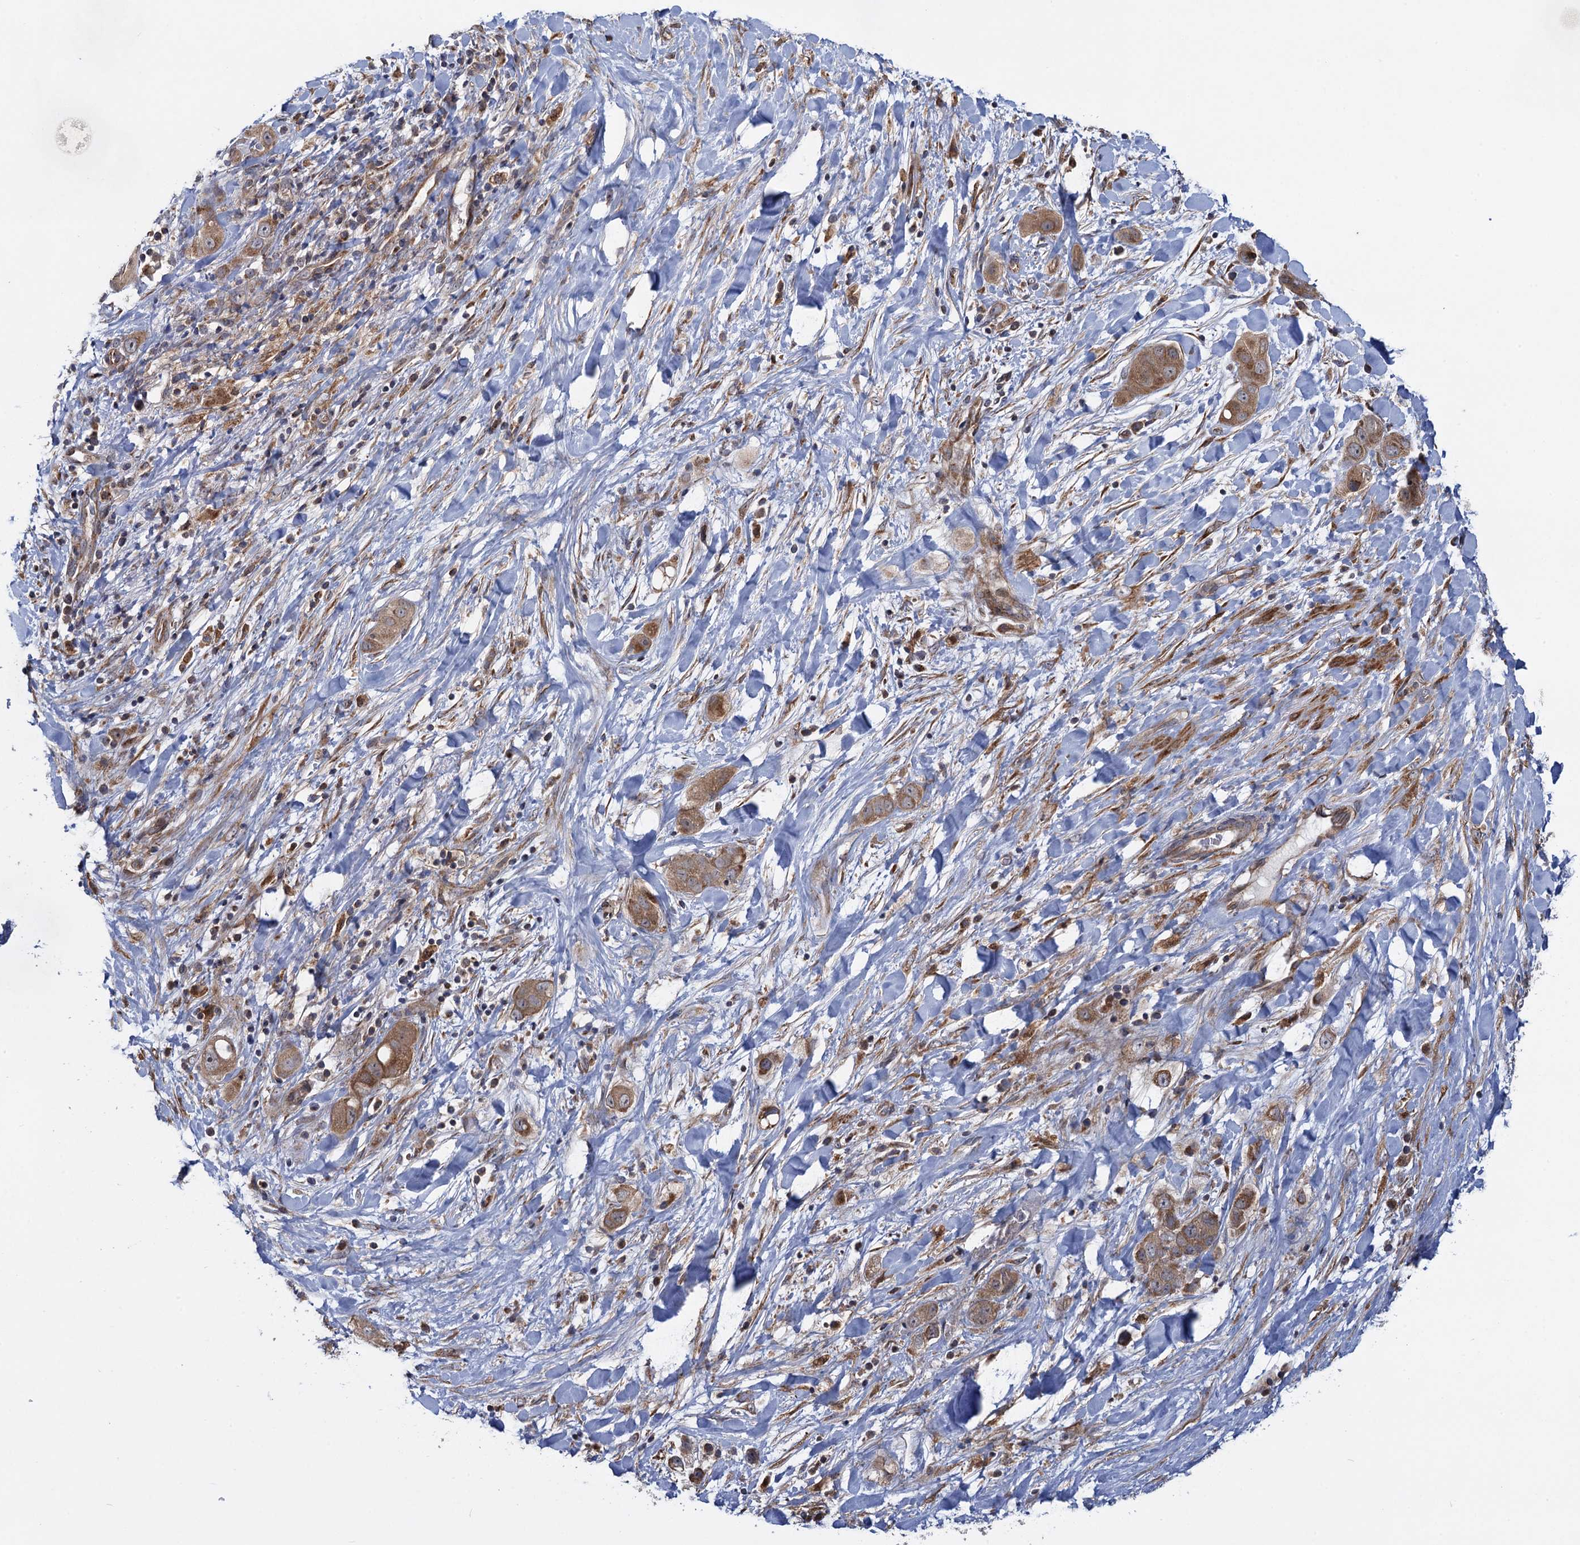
{"staining": {"intensity": "moderate", "quantity": ">75%", "location": "cytoplasmic/membranous"}, "tissue": "liver cancer", "cell_type": "Tumor cells", "image_type": "cancer", "snomed": [{"axis": "morphology", "description": "Cholangiocarcinoma"}, {"axis": "topography", "description": "Liver"}], "caption": "Moderate cytoplasmic/membranous protein staining is appreciated in about >75% of tumor cells in cholangiocarcinoma (liver).", "gene": "HAUS1", "patient": {"sex": "female", "age": 52}}